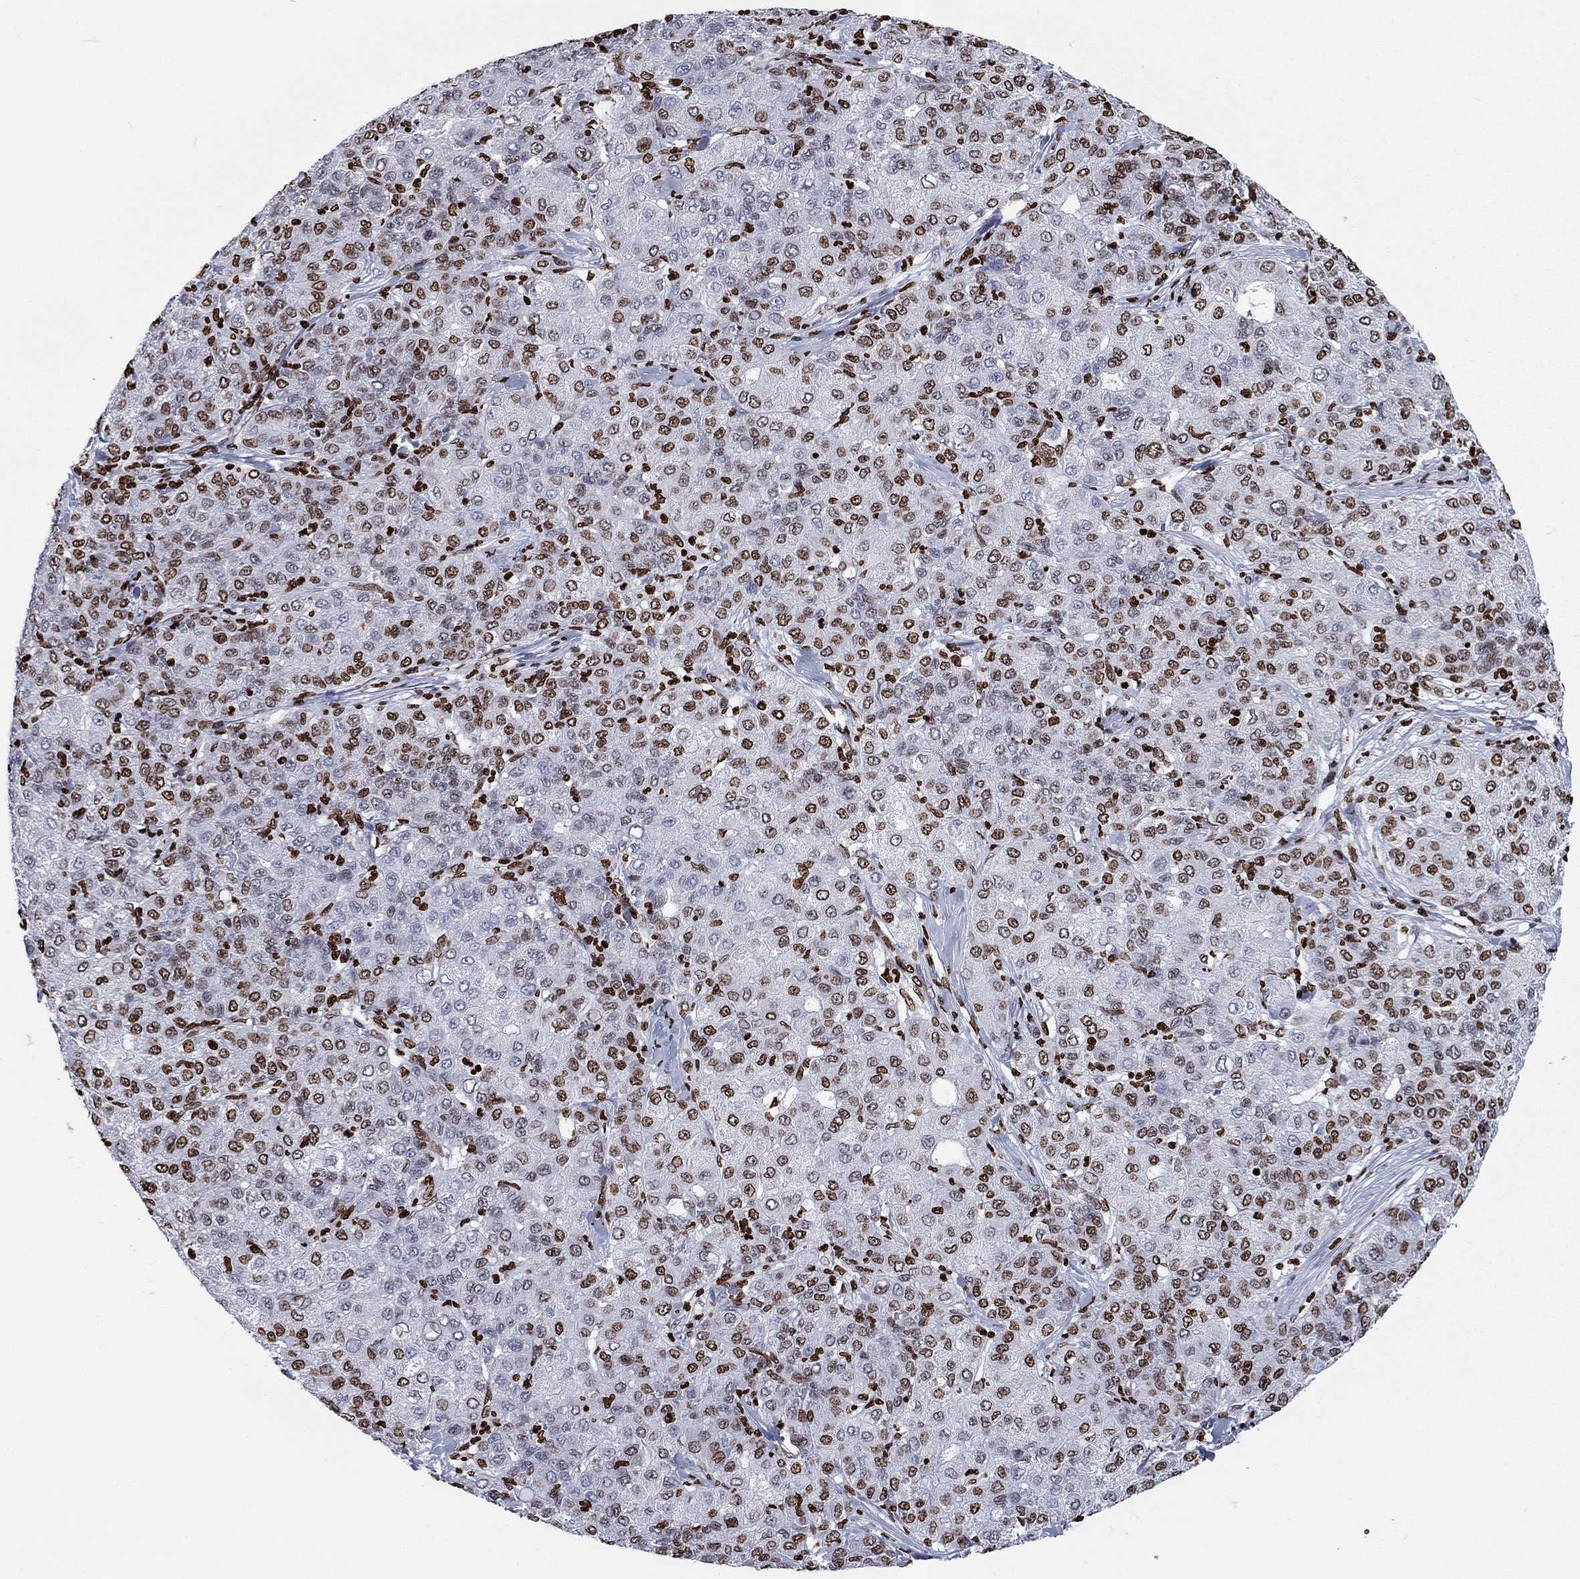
{"staining": {"intensity": "strong", "quantity": "25%-75%", "location": "nuclear"}, "tissue": "liver cancer", "cell_type": "Tumor cells", "image_type": "cancer", "snomed": [{"axis": "morphology", "description": "Carcinoma, Hepatocellular, NOS"}, {"axis": "topography", "description": "Liver"}], "caption": "Human hepatocellular carcinoma (liver) stained with a brown dye reveals strong nuclear positive expression in about 25%-75% of tumor cells.", "gene": "H1-5", "patient": {"sex": "male", "age": 65}}